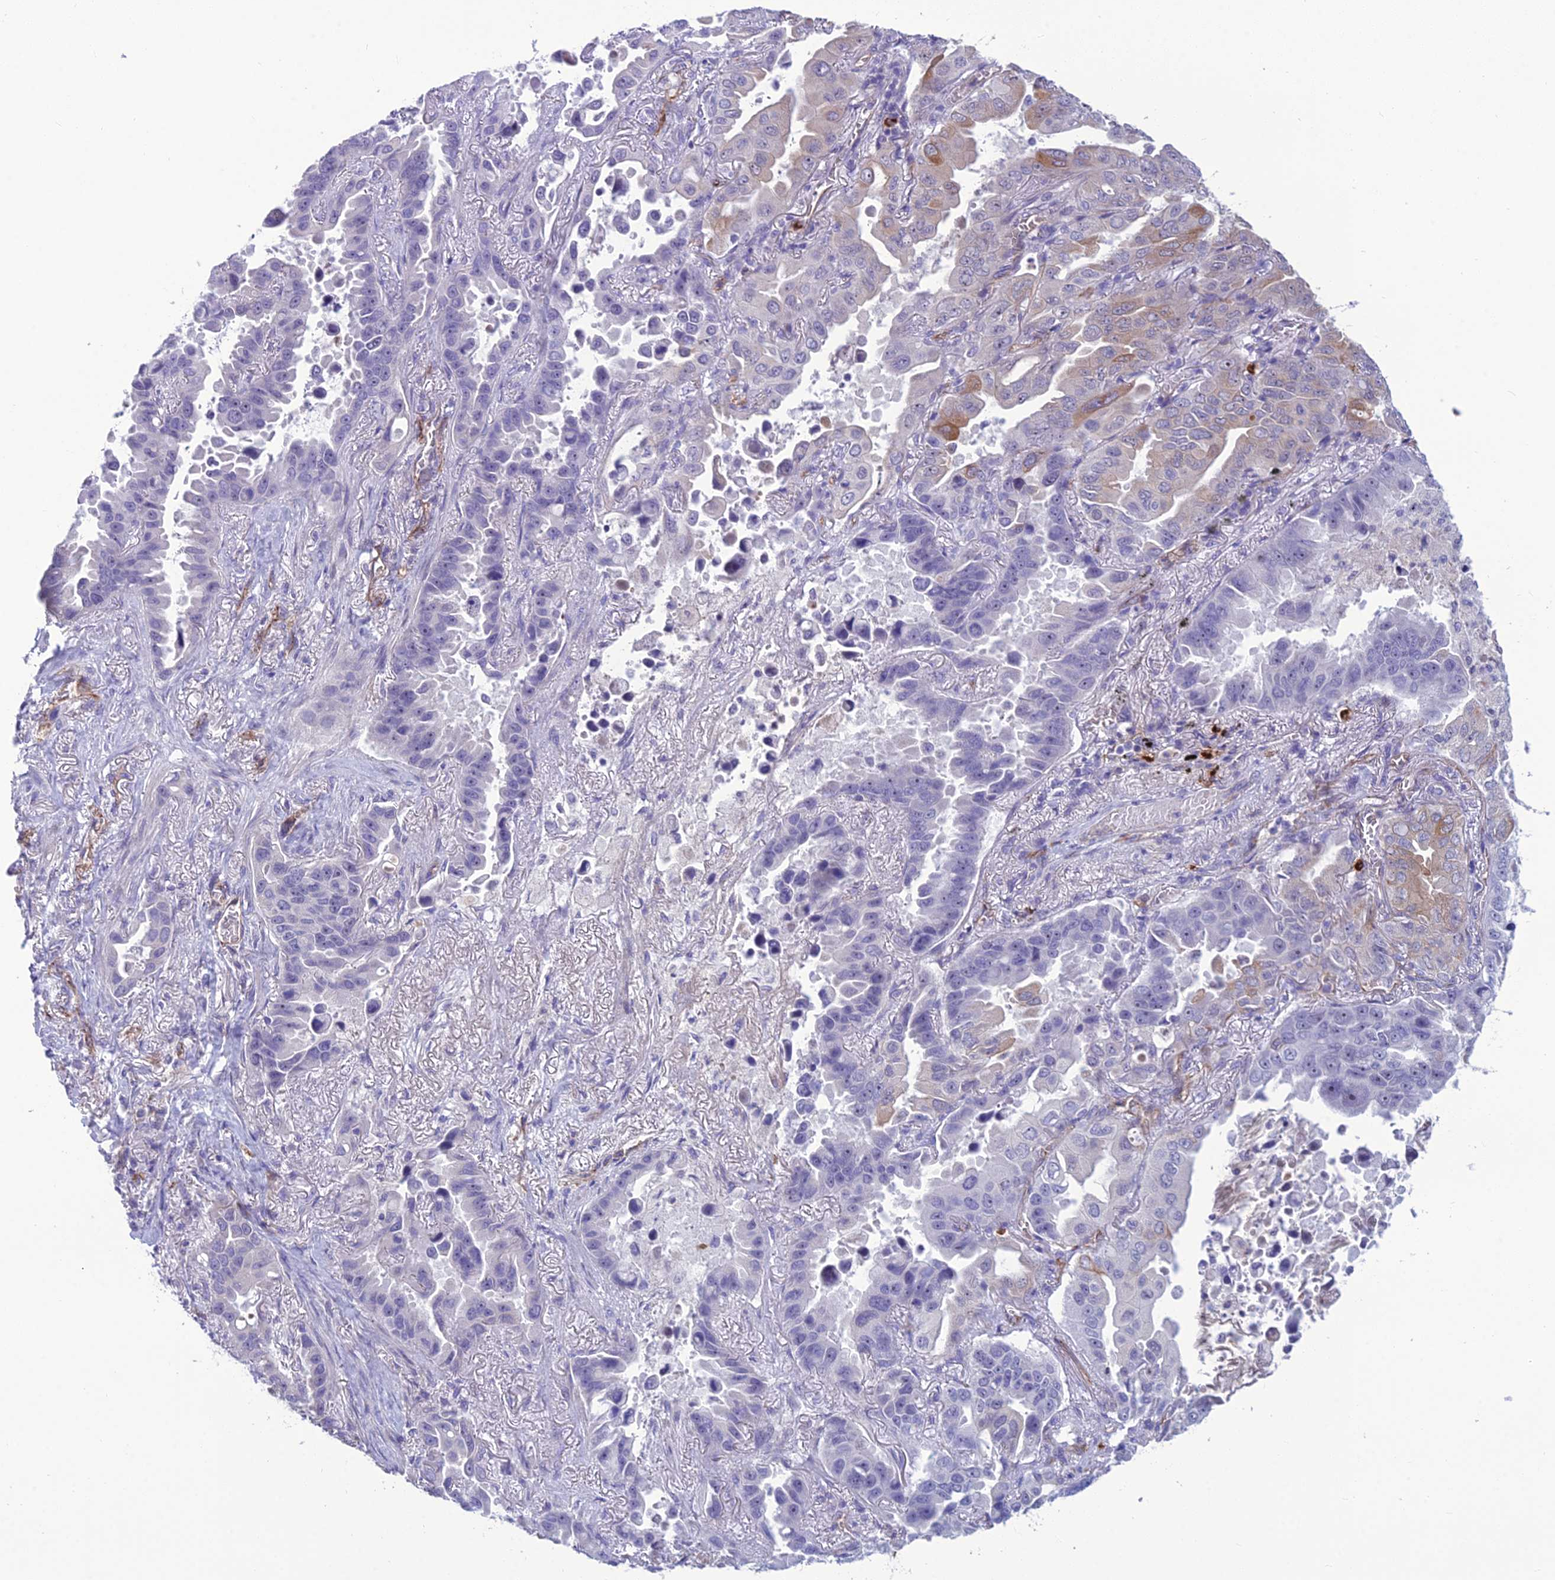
{"staining": {"intensity": "negative", "quantity": "none", "location": "none"}, "tissue": "lung cancer", "cell_type": "Tumor cells", "image_type": "cancer", "snomed": [{"axis": "morphology", "description": "Adenocarcinoma, NOS"}, {"axis": "topography", "description": "Lung"}], "caption": "Image shows no protein positivity in tumor cells of adenocarcinoma (lung) tissue.", "gene": "BBS7", "patient": {"sex": "male", "age": 64}}